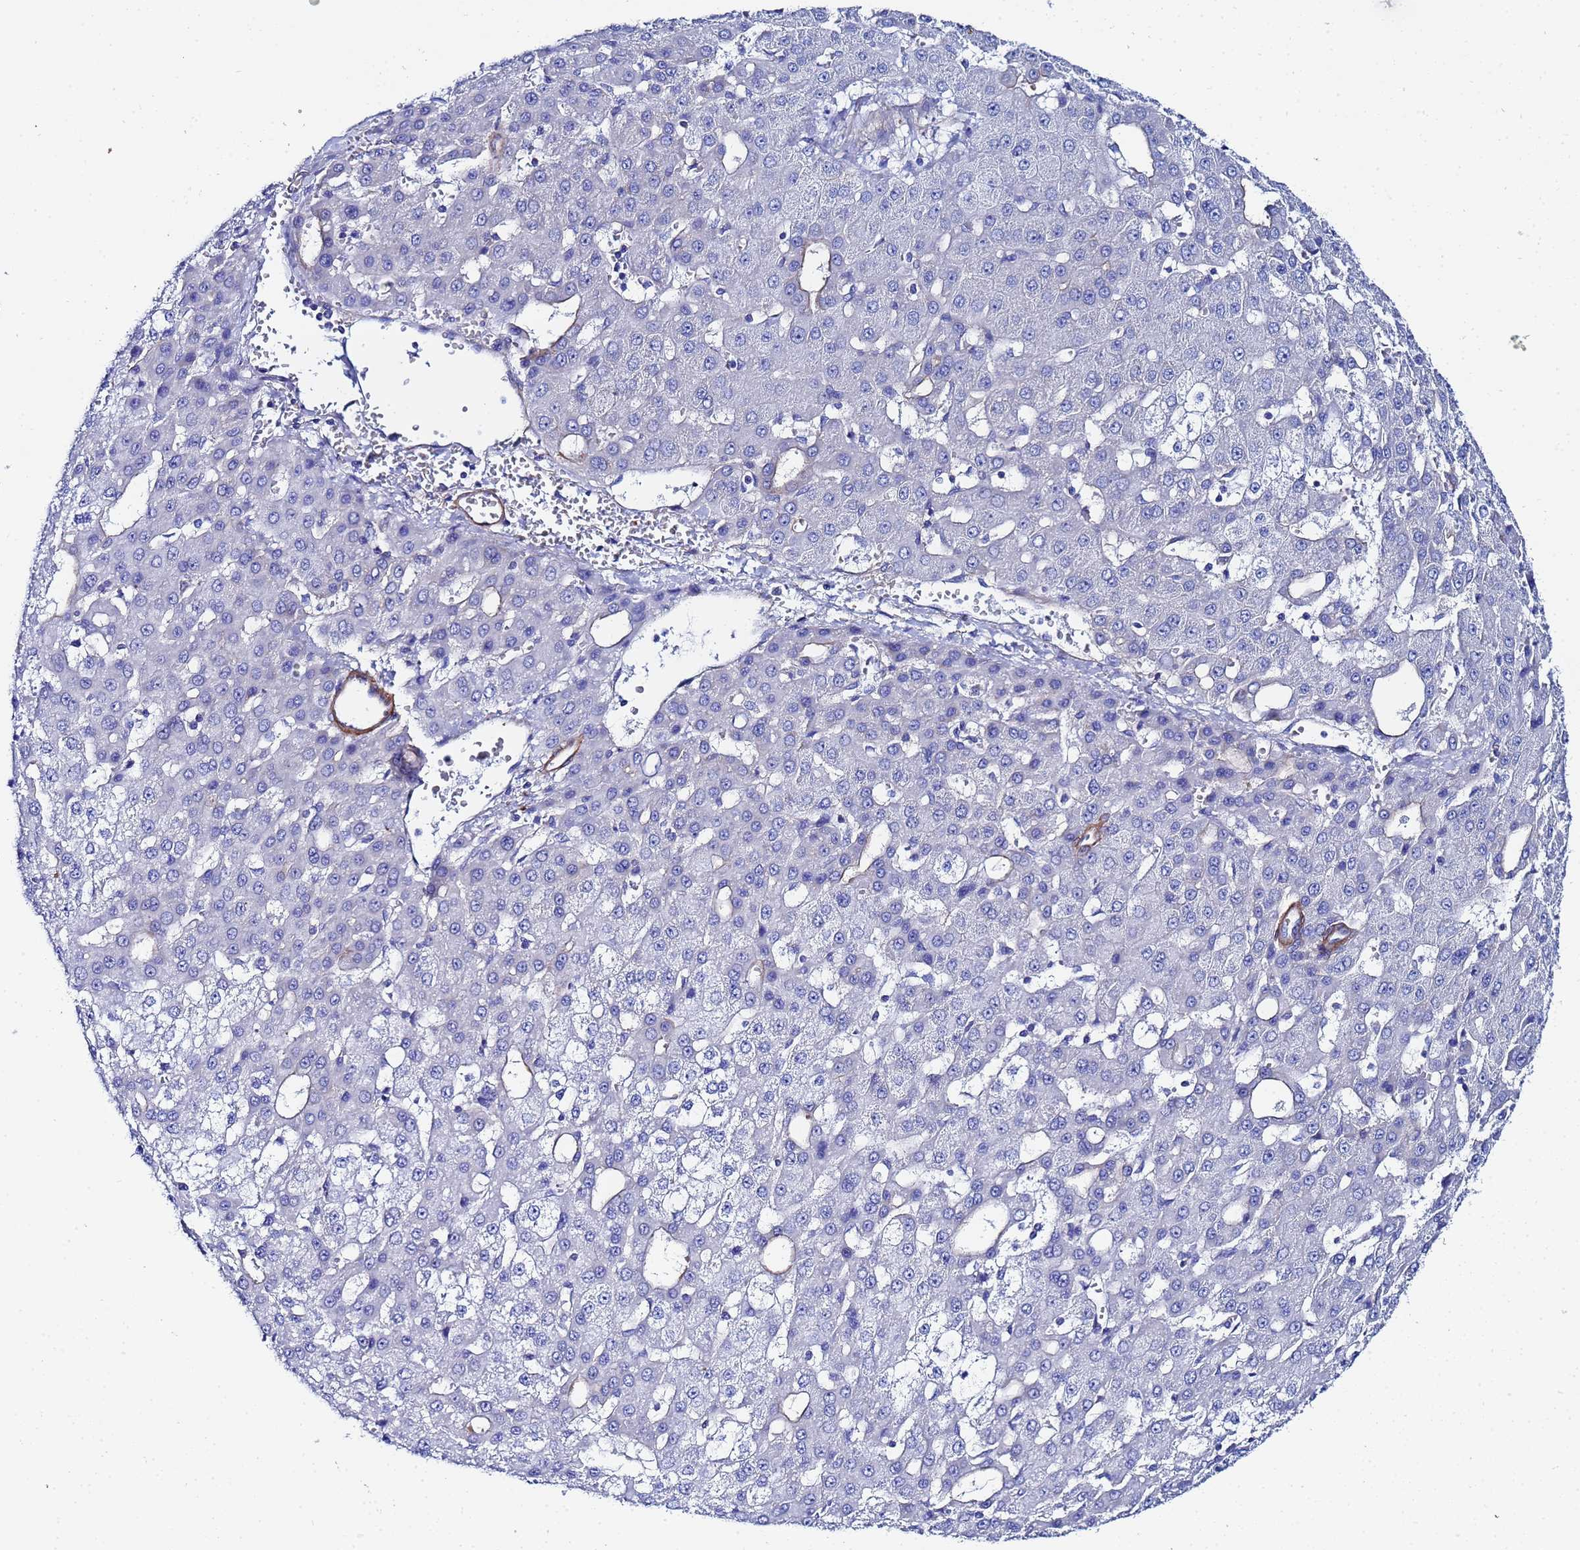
{"staining": {"intensity": "negative", "quantity": "none", "location": "none"}, "tissue": "liver cancer", "cell_type": "Tumor cells", "image_type": "cancer", "snomed": [{"axis": "morphology", "description": "Carcinoma, Hepatocellular, NOS"}, {"axis": "topography", "description": "Liver"}], "caption": "DAB (3,3'-diaminobenzidine) immunohistochemical staining of hepatocellular carcinoma (liver) displays no significant staining in tumor cells.", "gene": "RAB39B", "patient": {"sex": "male", "age": 47}}